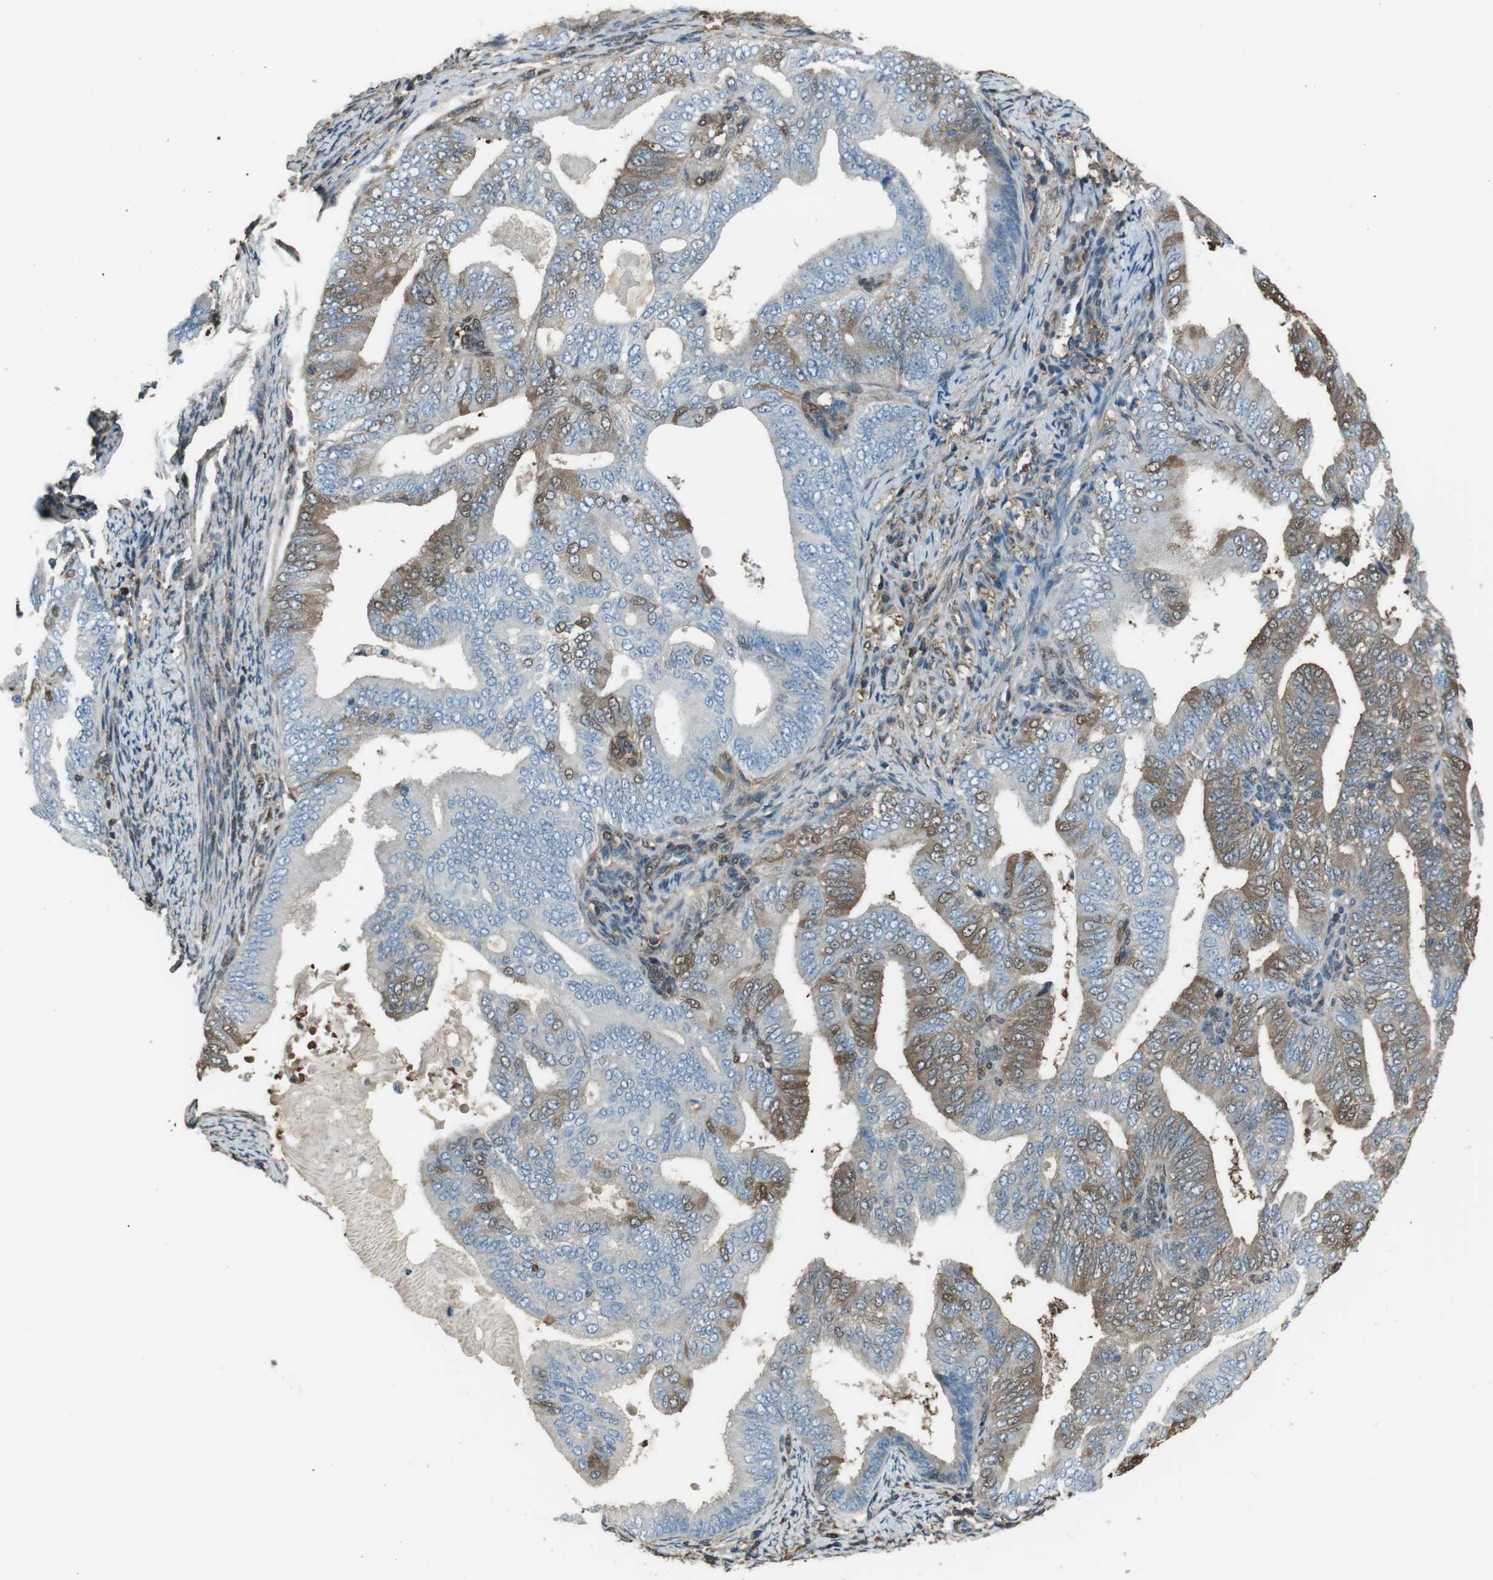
{"staining": {"intensity": "moderate", "quantity": "<25%", "location": "cytoplasmic/membranous,nuclear"}, "tissue": "endometrial cancer", "cell_type": "Tumor cells", "image_type": "cancer", "snomed": [{"axis": "morphology", "description": "Adenocarcinoma, NOS"}, {"axis": "topography", "description": "Endometrium"}], "caption": "Endometrial cancer tissue exhibits moderate cytoplasmic/membranous and nuclear expression in approximately <25% of tumor cells, visualized by immunohistochemistry.", "gene": "TWSG1", "patient": {"sex": "female", "age": 58}}